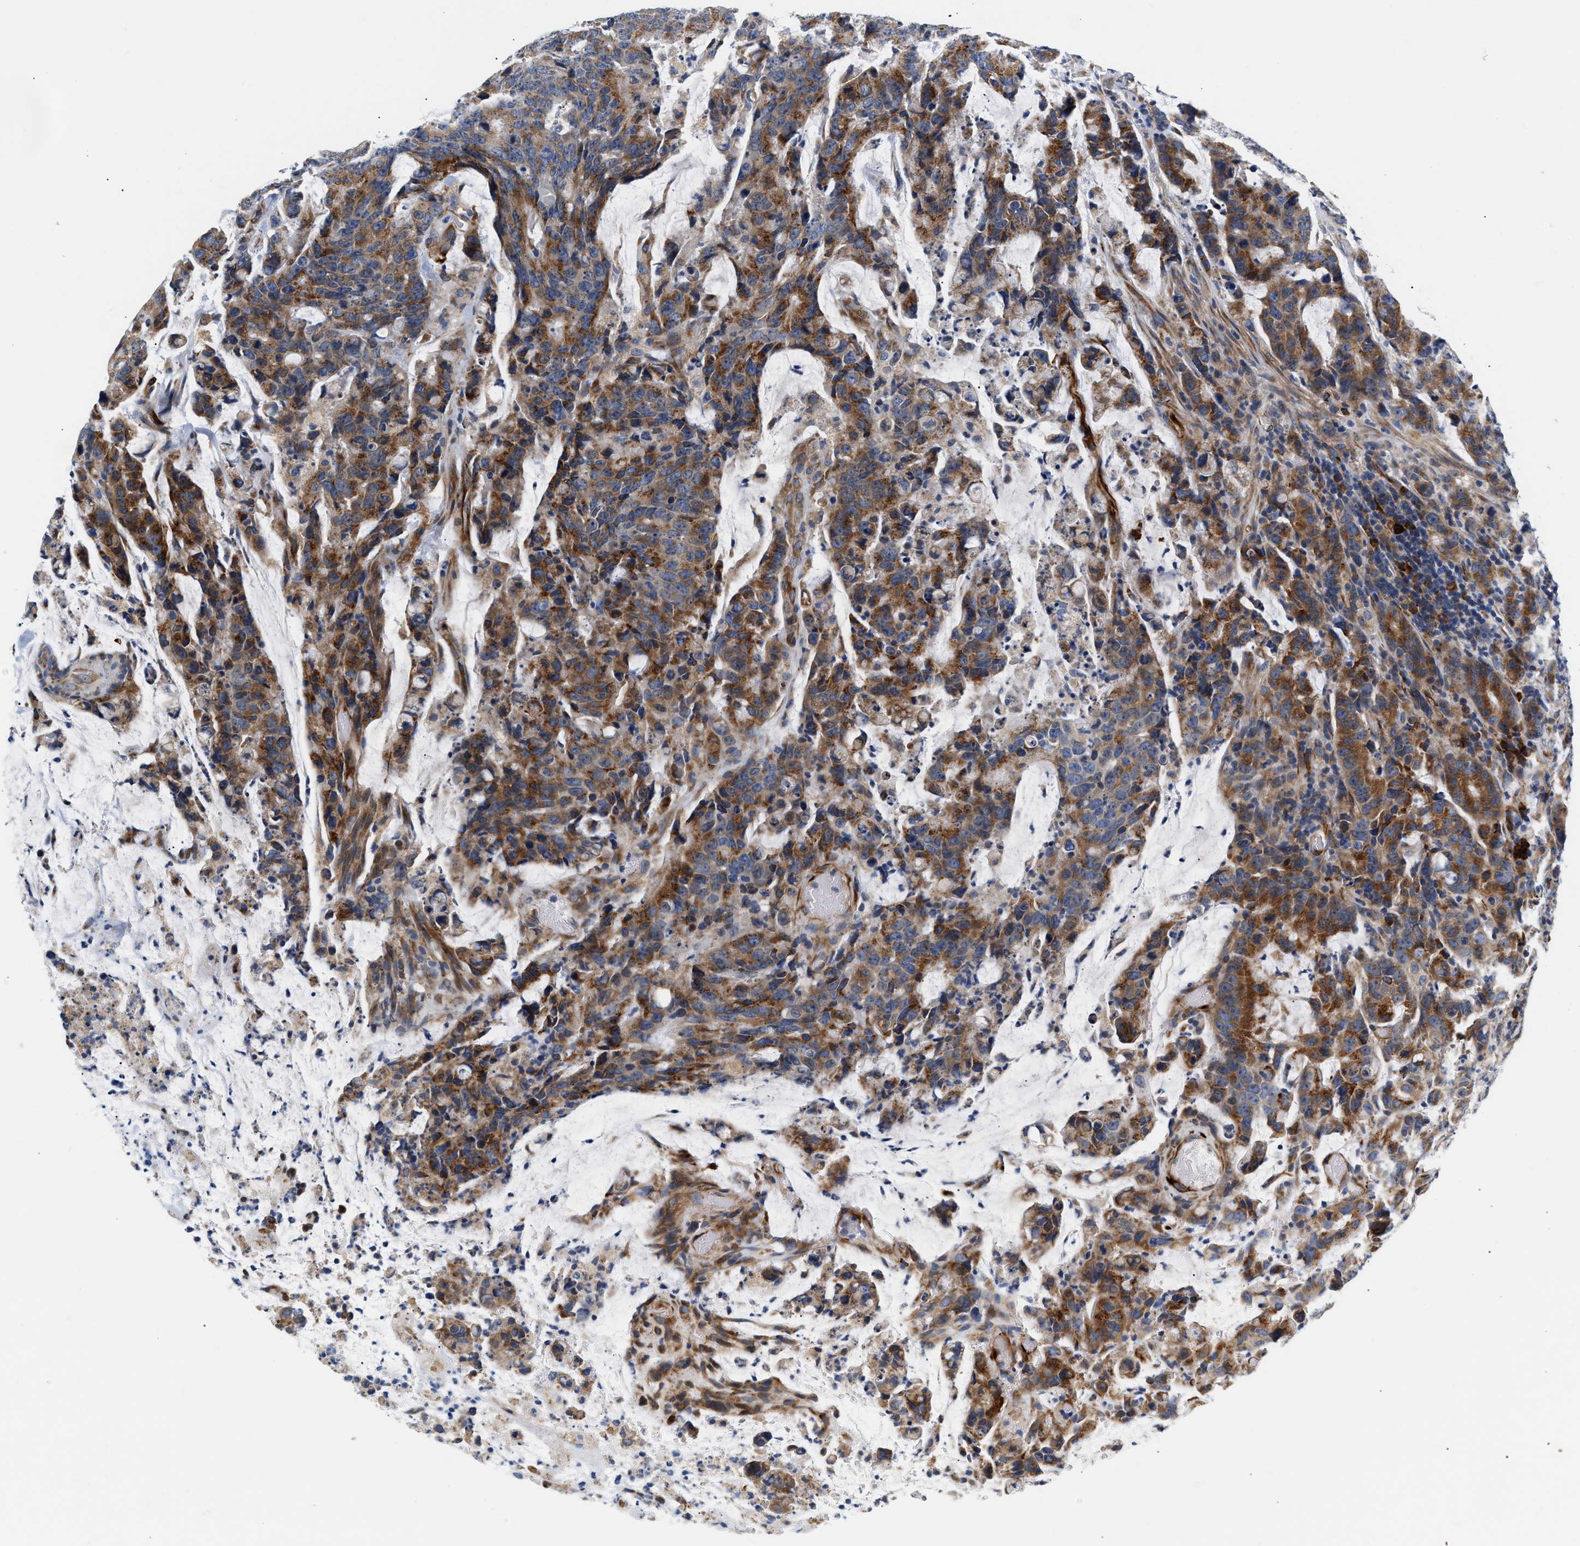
{"staining": {"intensity": "strong", "quantity": ">75%", "location": "cytoplasmic/membranous"}, "tissue": "colorectal cancer", "cell_type": "Tumor cells", "image_type": "cancer", "snomed": [{"axis": "morphology", "description": "Adenocarcinoma, NOS"}, {"axis": "topography", "description": "Colon"}], "caption": "Tumor cells demonstrate strong cytoplasmic/membranous expression in about >75% of cells in colorectal cancer.", "gene": "IFT74", "patient": {"sex": "female", "age": 86}}